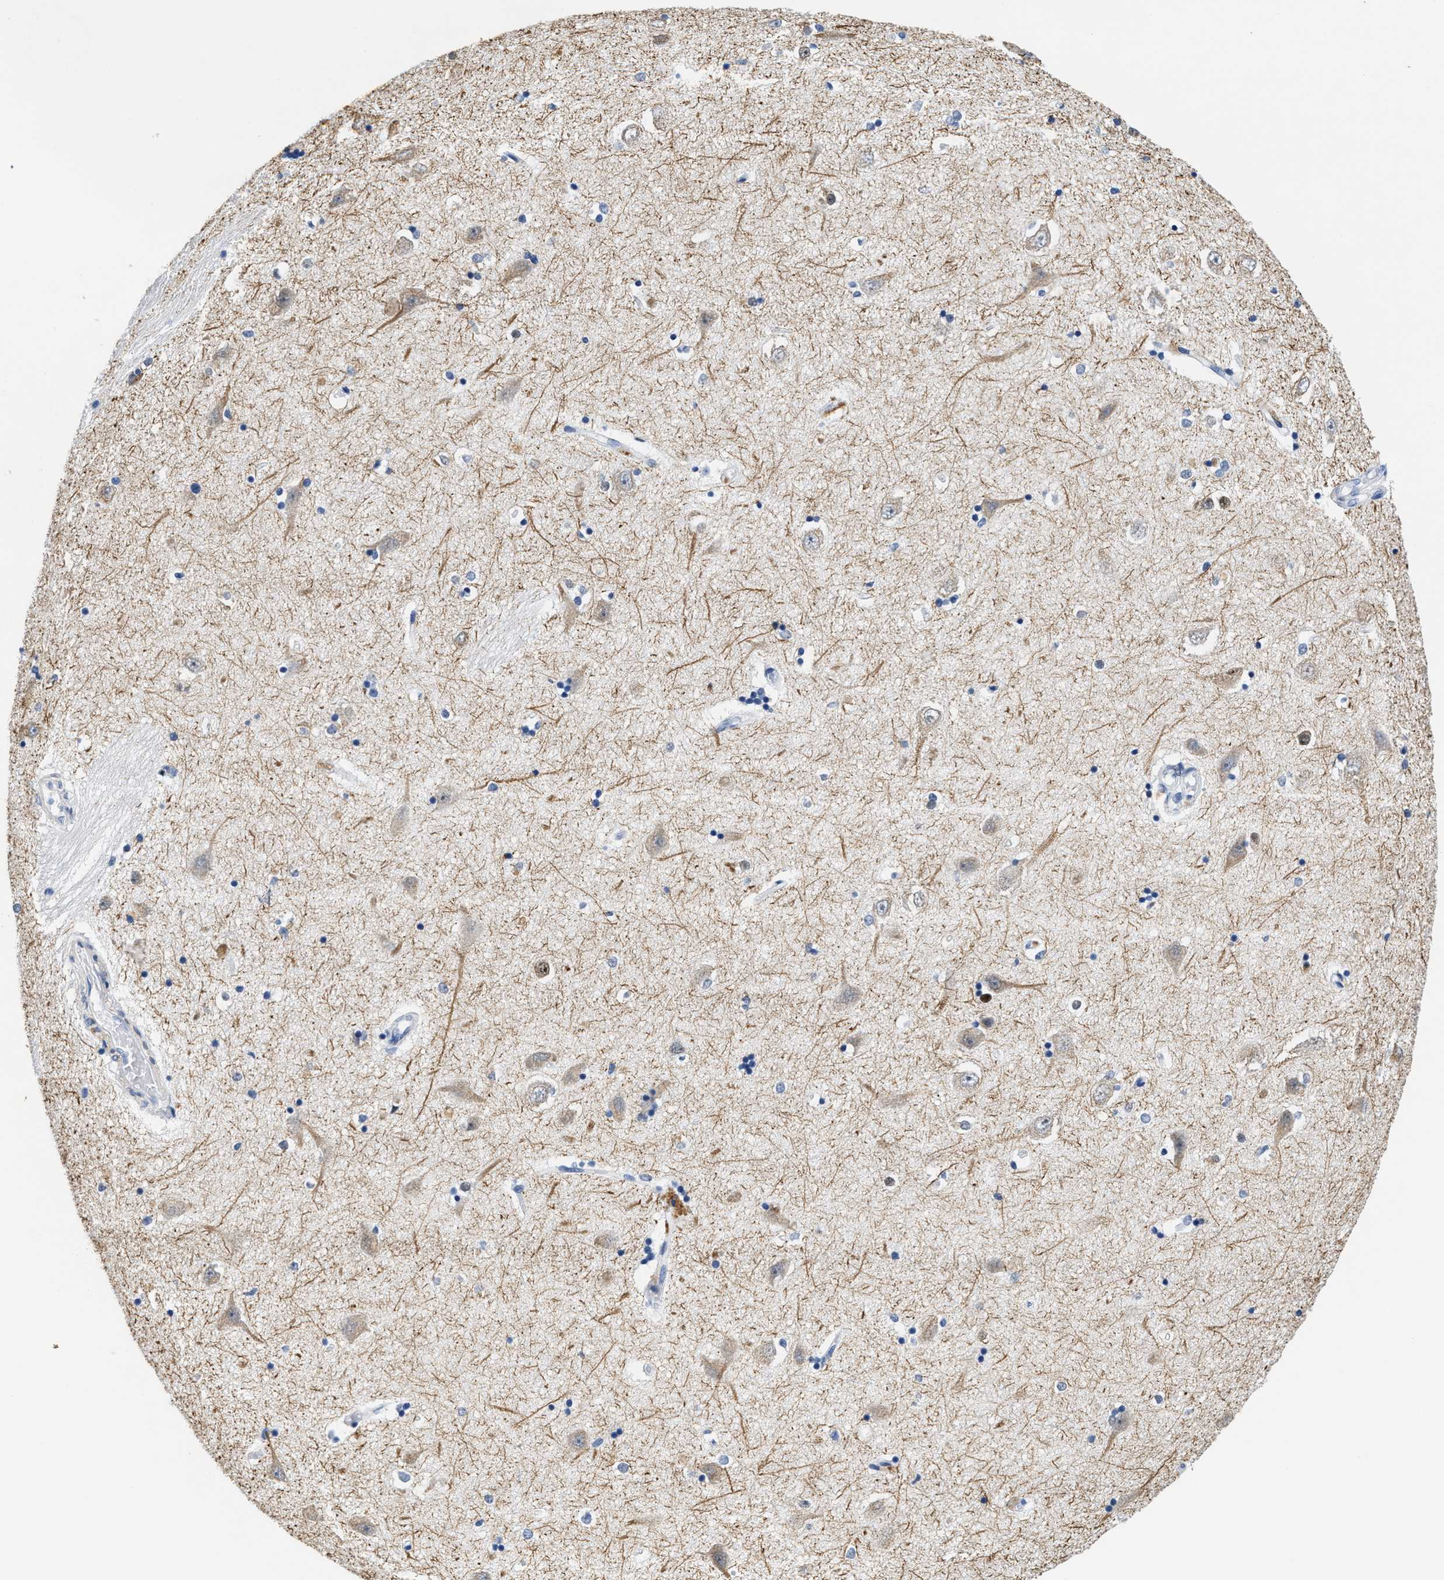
{"staining": {"intensity": "negative", "quantity": "none", "location": "none"}, "tissue": "hippocampus", "cell_type": "Glial cells", "image_type": "normal", "snomed": [{"axis": "morphology", "description": "Normal tissue, NOS"}, {"axis": "topography", "description": "Hippocampus"}], "caption": "DAB immunohistochemical staining of unremarkable hippocampus exhibits no significant positivity in glial cells. The staining is performed using DAB (3,3'-diaminobenzidine) brown chromogen with nuclei counter-stained in using hematoxylin.", "gene": "SETD1B", "patient": {"sex": "male", "age": 45}}